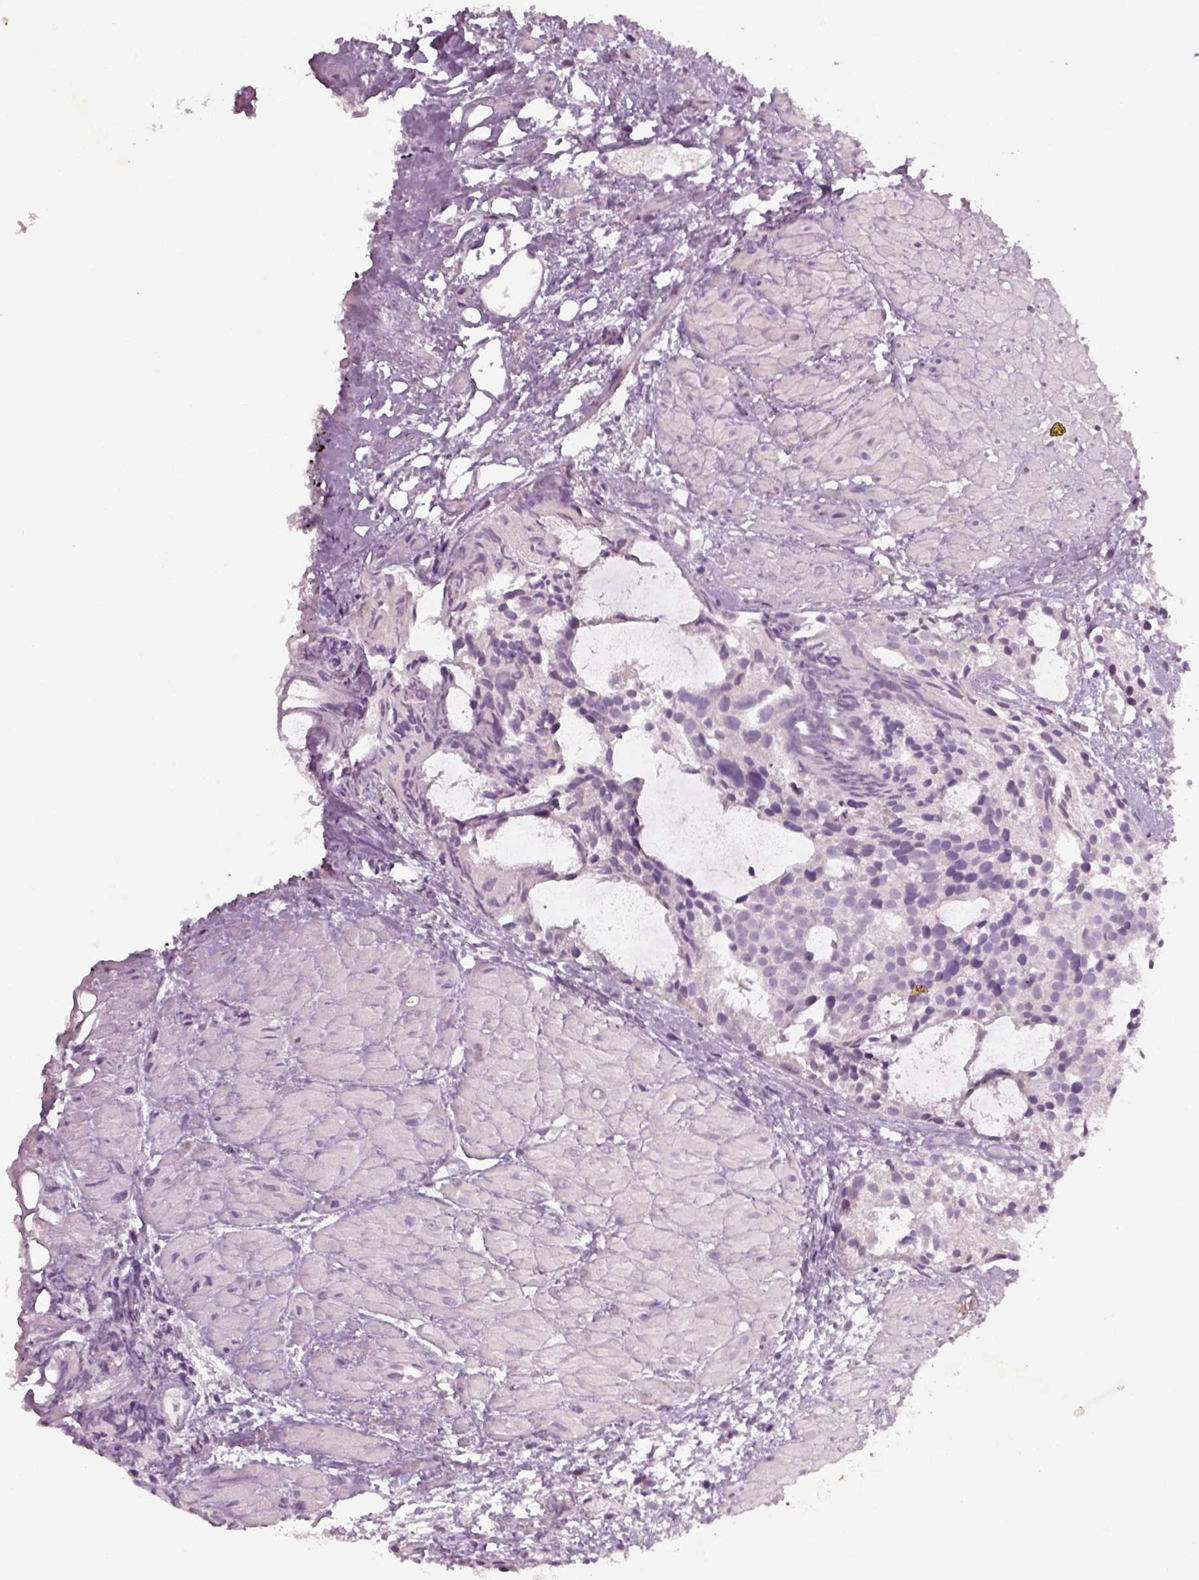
{"staining": {"intensity": "negative", "quantity": "none", "location": "none"}, "tissue": "prostate cancer", "cell_type": "Tumor cells", "image_type": "cancer", "snomed": [{"axis": "morphology", "description": "Adenocarcinoma, High grade"}, {"axis": "topography", "description": "Prostate"}], "caption": "Prostate cancer (adenocarcinoma (high-grade)) stained for a protein using immunohistochemistry shows no expression tumor cells.", "gene": "PENK", "patient": {"sex": "male", "age": 79}}